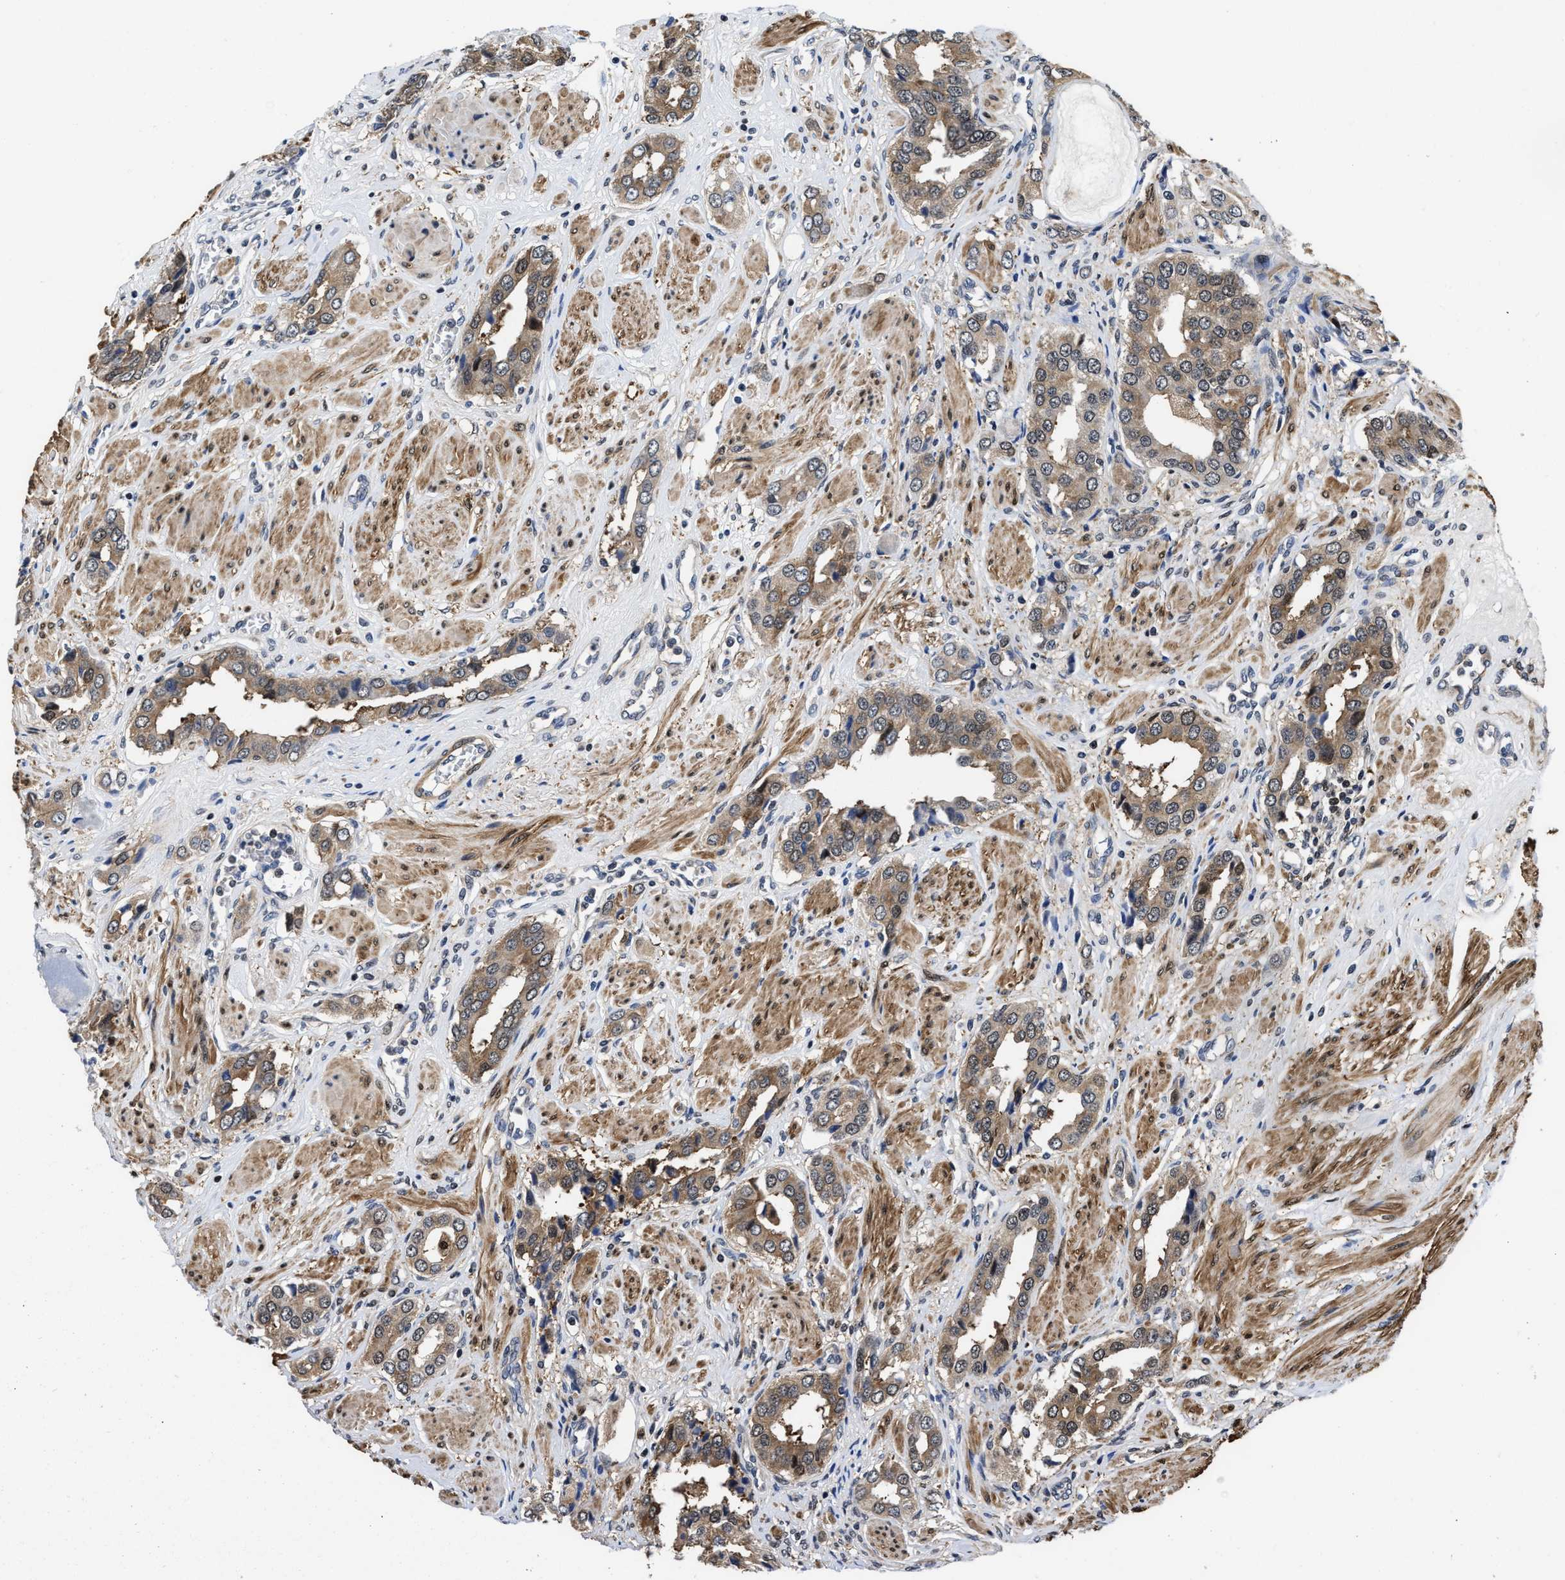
{"staining": {"intensity": "weak", "quantity": ">75%", "location": "cytoplasmic/membranous"}, "tissue": "prostate cancer", "cell_type": "Tumor cells", "image_type": "cancer", "snomed": [{"axis": "morphology", "description": "Adenocarcinoma, High grade"}, {"axis": "topography", "description": "Prostate"}], "caption": "IHC (DAB) staining of human prostate cancer shows weak cytoplasmic/membranous protein positivity in about >75% of tumor cells. Nuclei are stained in blue.", "gene": "KIF12", "patient": {"sex": "male", "age": 52}}